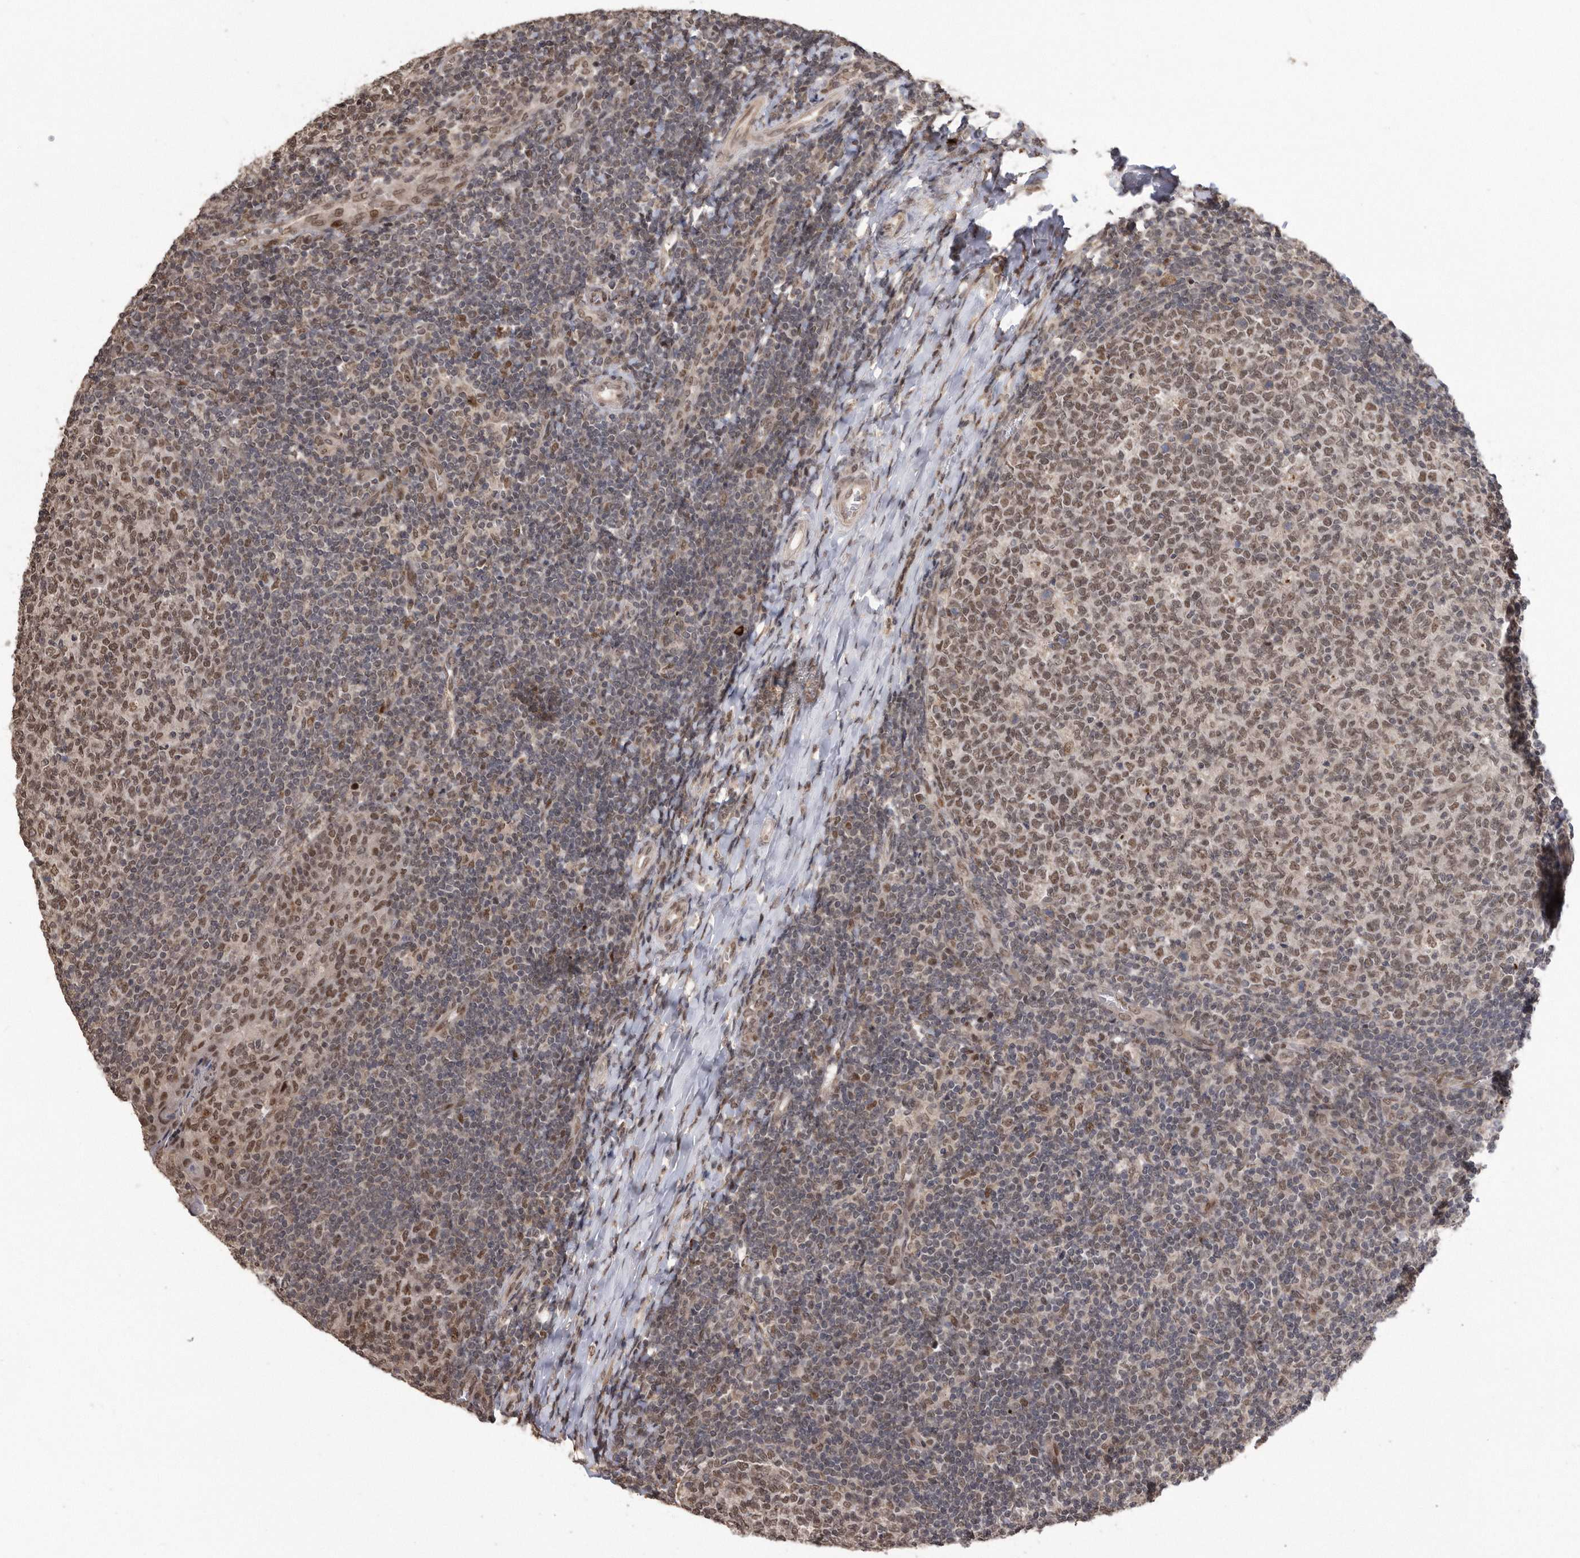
{"staining": {"intensity": "weak", "quantity": ">75%", "location": "nuclear"}, "tissue": "tonsil", "cell_type": "Germinal center cells", "image_type": "normal", "snomed": [{"axis": "morphology", "description": "Normal tissue, NOS"}, {"axis": "topography", "description": "Tonsil"}], "caption": "Germinal center cells display low levels of weak nuclear positivity in approximately >75% of cells in benign tonsil. (brown staining indicates protein expression, while blue staining denotes nuclei).", "gene": "TDRD3", "patient": {"sex": "female", "age": 19}}